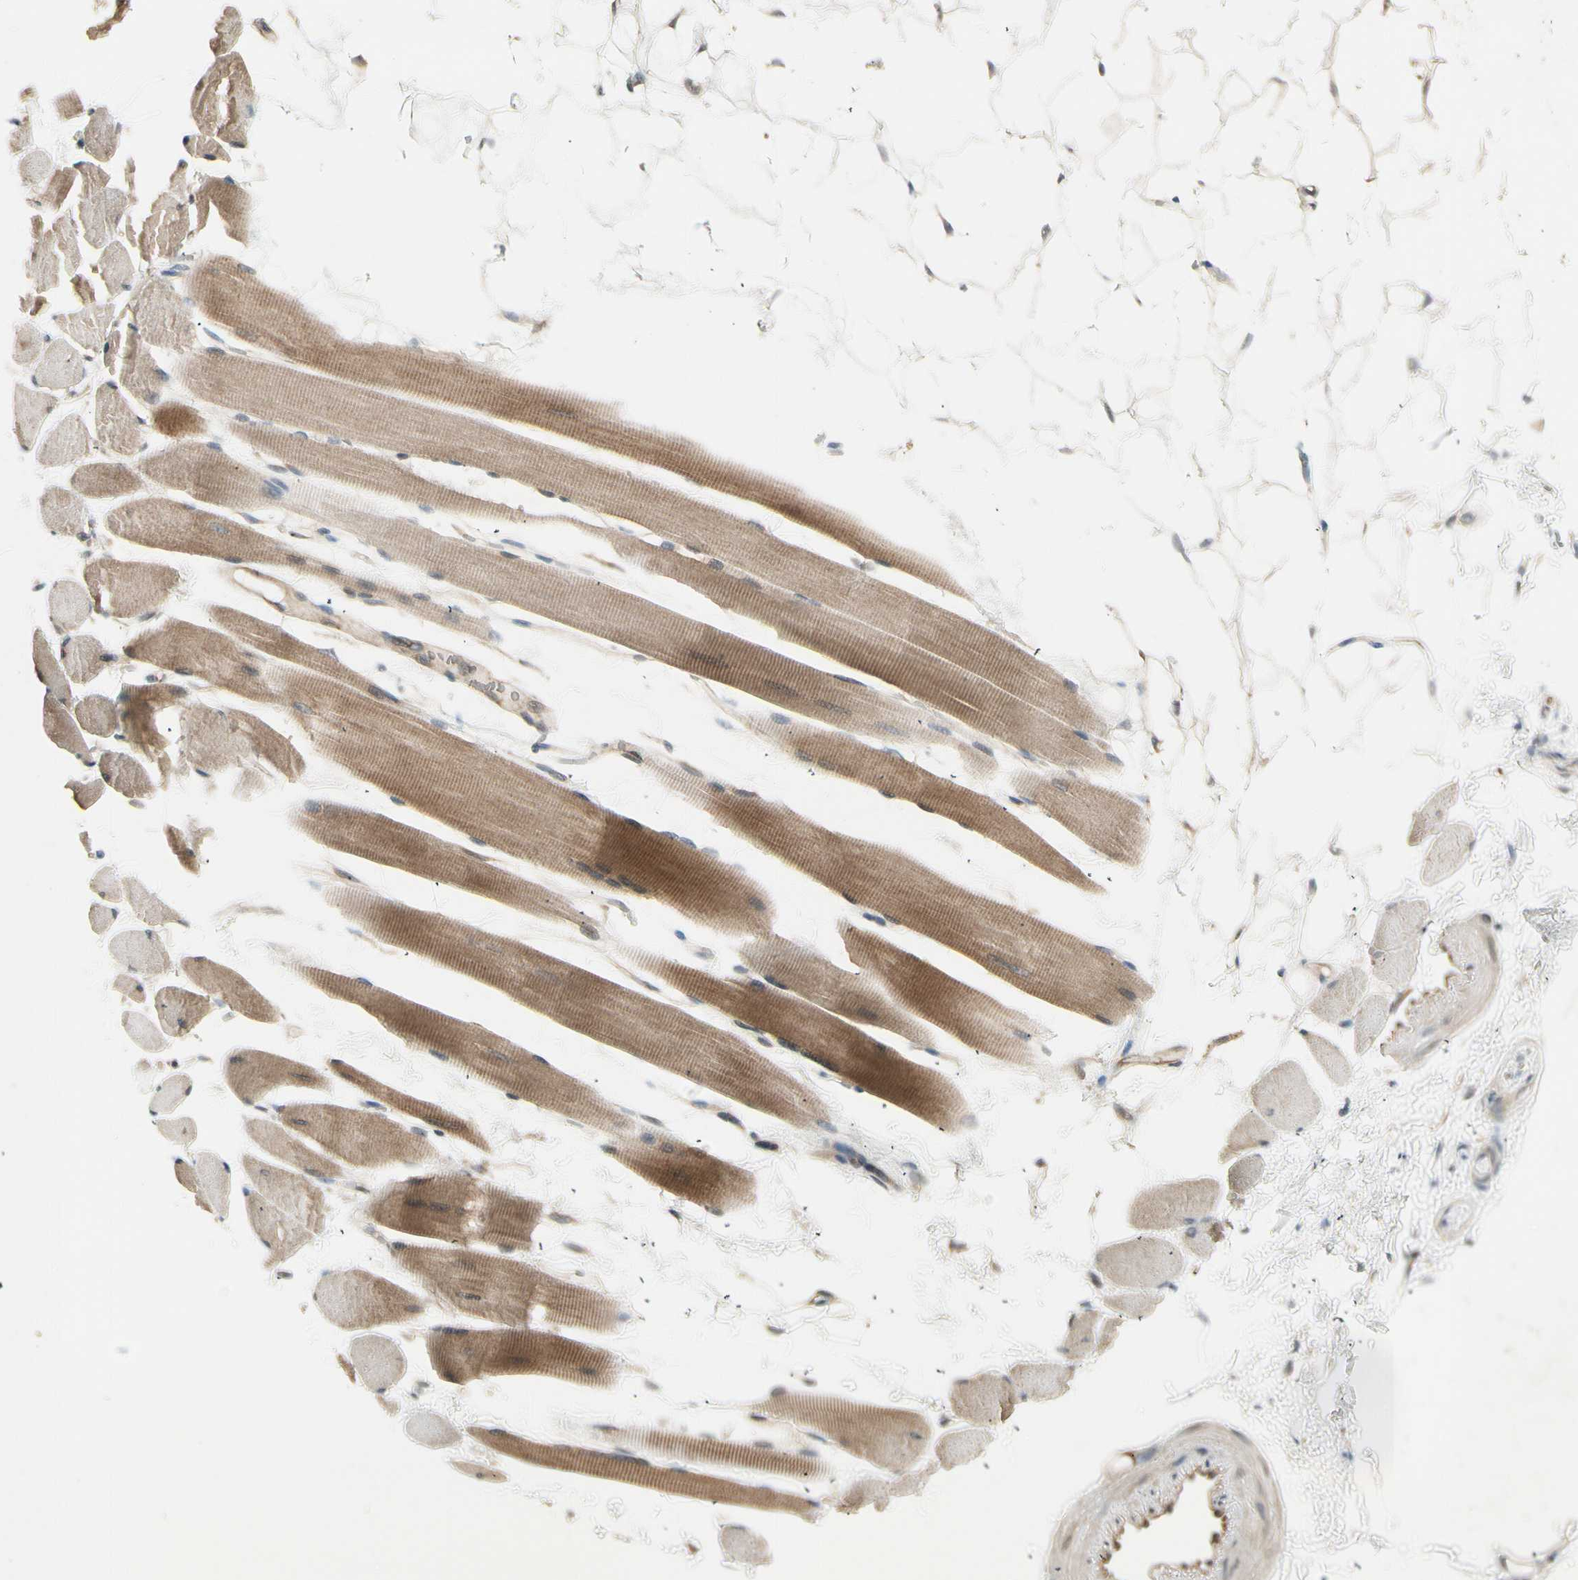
{"staining": {"intensity": "weak", "quantity": ">75%", "location": "cytoplasmic/membranous"}, "tissue": "skeletal muscle", "cell_type": "Myocytes", "image_type": "normal", "snomed": [{"axis": "morphology", "description": "Normal tissue, NOS"}, {"axis": "topography", "description": "Skeletal muscle"}, {"axis": "topography", "description": "Oral tissue"}, {"axis": "topography", "description": "Peripheral nerve tissue"}], "caption": "Immunohistochemical staining of unremarkable human skeletal muscle exhibits >75% levels of weak cytoplasmic/membranous protein positivity in approximately >75% of myocytes.", "gene": "OXSR1", "patient": {"sex": "female", "age": 84}}